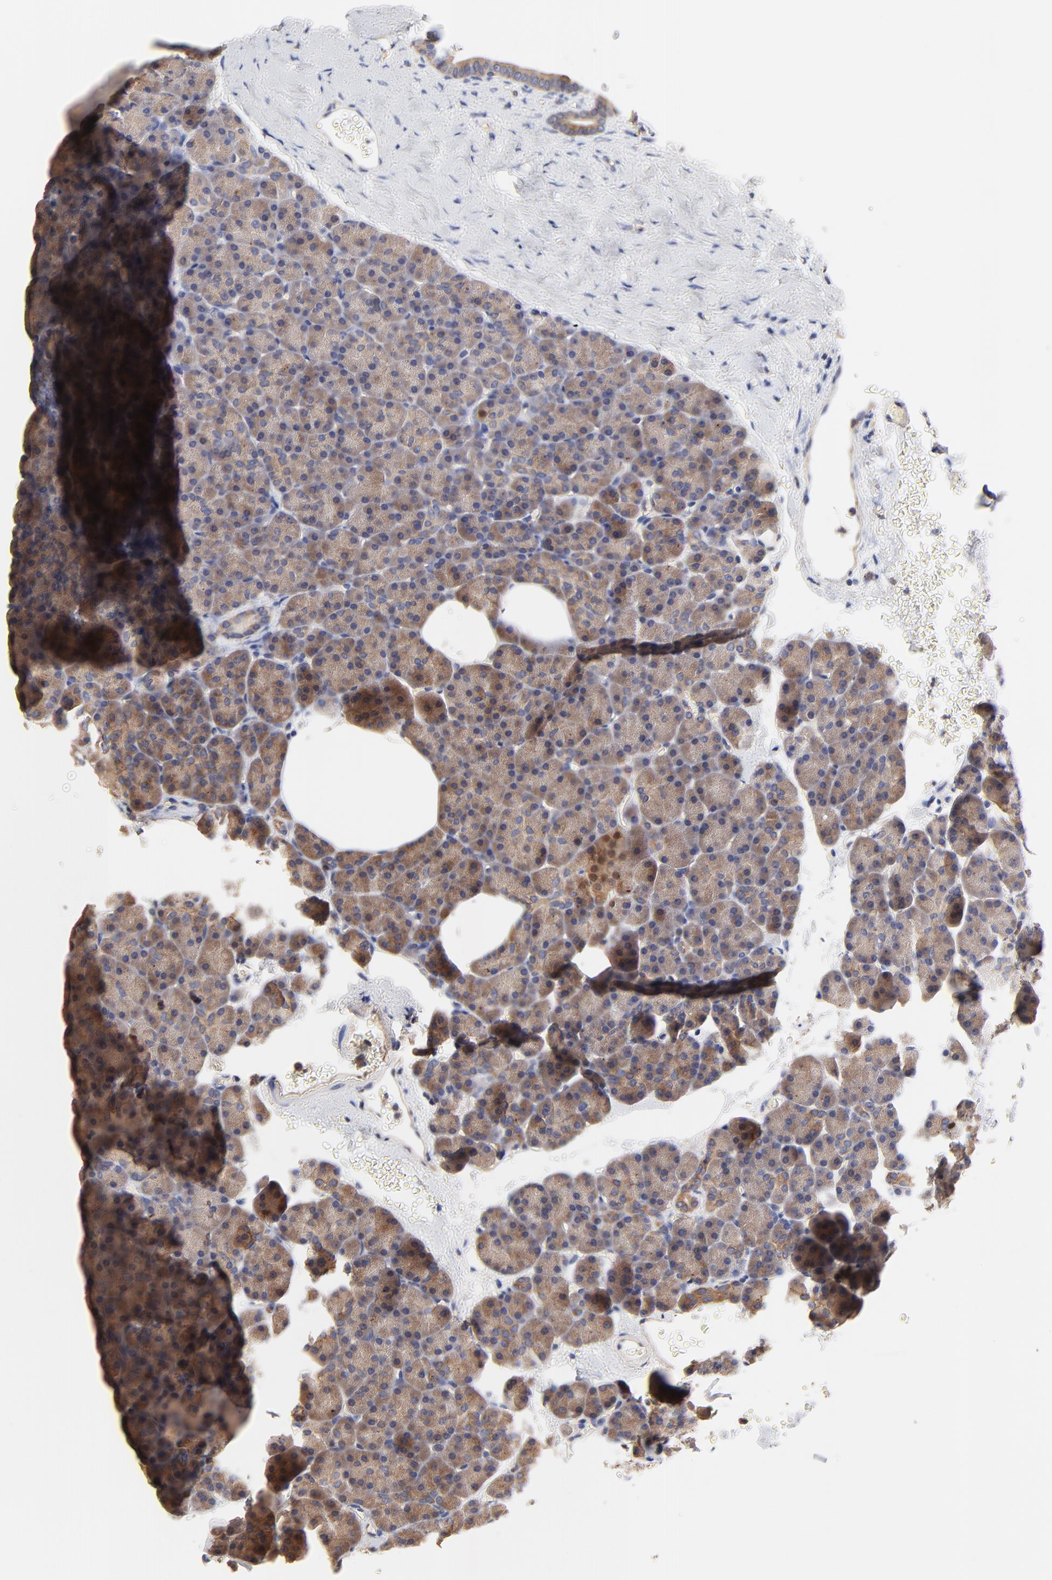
{"staining": {"intensity": "moderate", "quantity": ">75%", "location": "cytoplasmic/membranous"}, "tissue": "pancreas", "cell_type": "Exocrine glandular cells", "image_type": "normal", "snomed": [{"axis": "morphology", "description": "Normal tissue, NOS"}, {"axis": "topography", "description": "Pancreas"}], "caption": "An image of pancreas stained for a protein demonstrates moderate cytoplasmic/membranous brown staining in exocrine glandular cells. (Brightfield microscopy of DAB IHC at high magnification).", "gene": "FBXL2", "patient": {"sex": "female", "age": 35}}